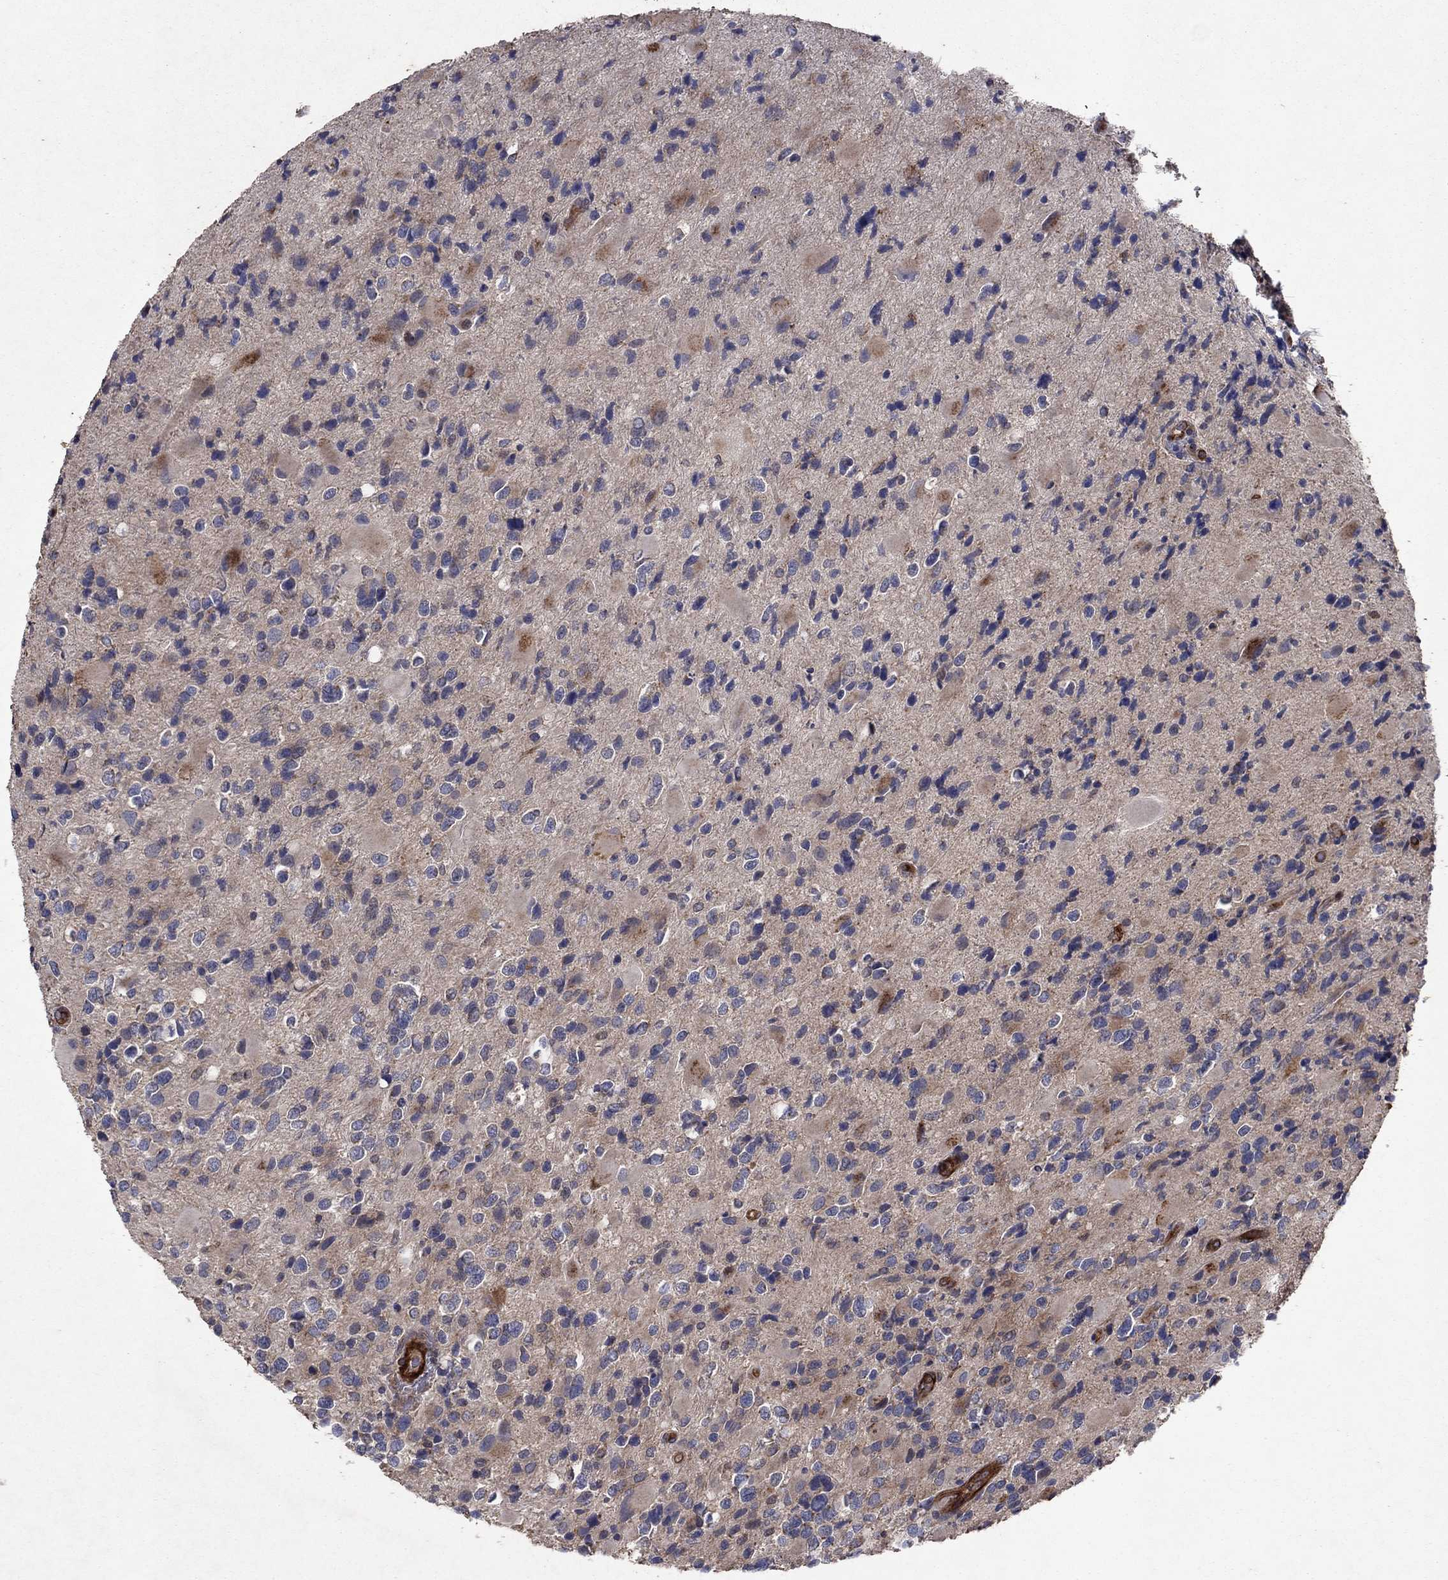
{"staining": {"intensity": "strong", "quantity": "<25%", "location": "cytoplasmic/membranous"}, "tissue": "glioma", "cell_type": "Tumor cells", "image_type": "cancer", "snomed": [{"axis": "morphology", "description": "Glioma, malignant, Low grade"}, {"axis": "topography", "description": "Brain"}], "caption": "Glioma stained for a protein (brown) demonstrates strong cytoplasmic/membranous positive expression in approximately <25% of tumor cells.", "gene": "FRG1", "patient": {"sex": "female", "age": 32}}